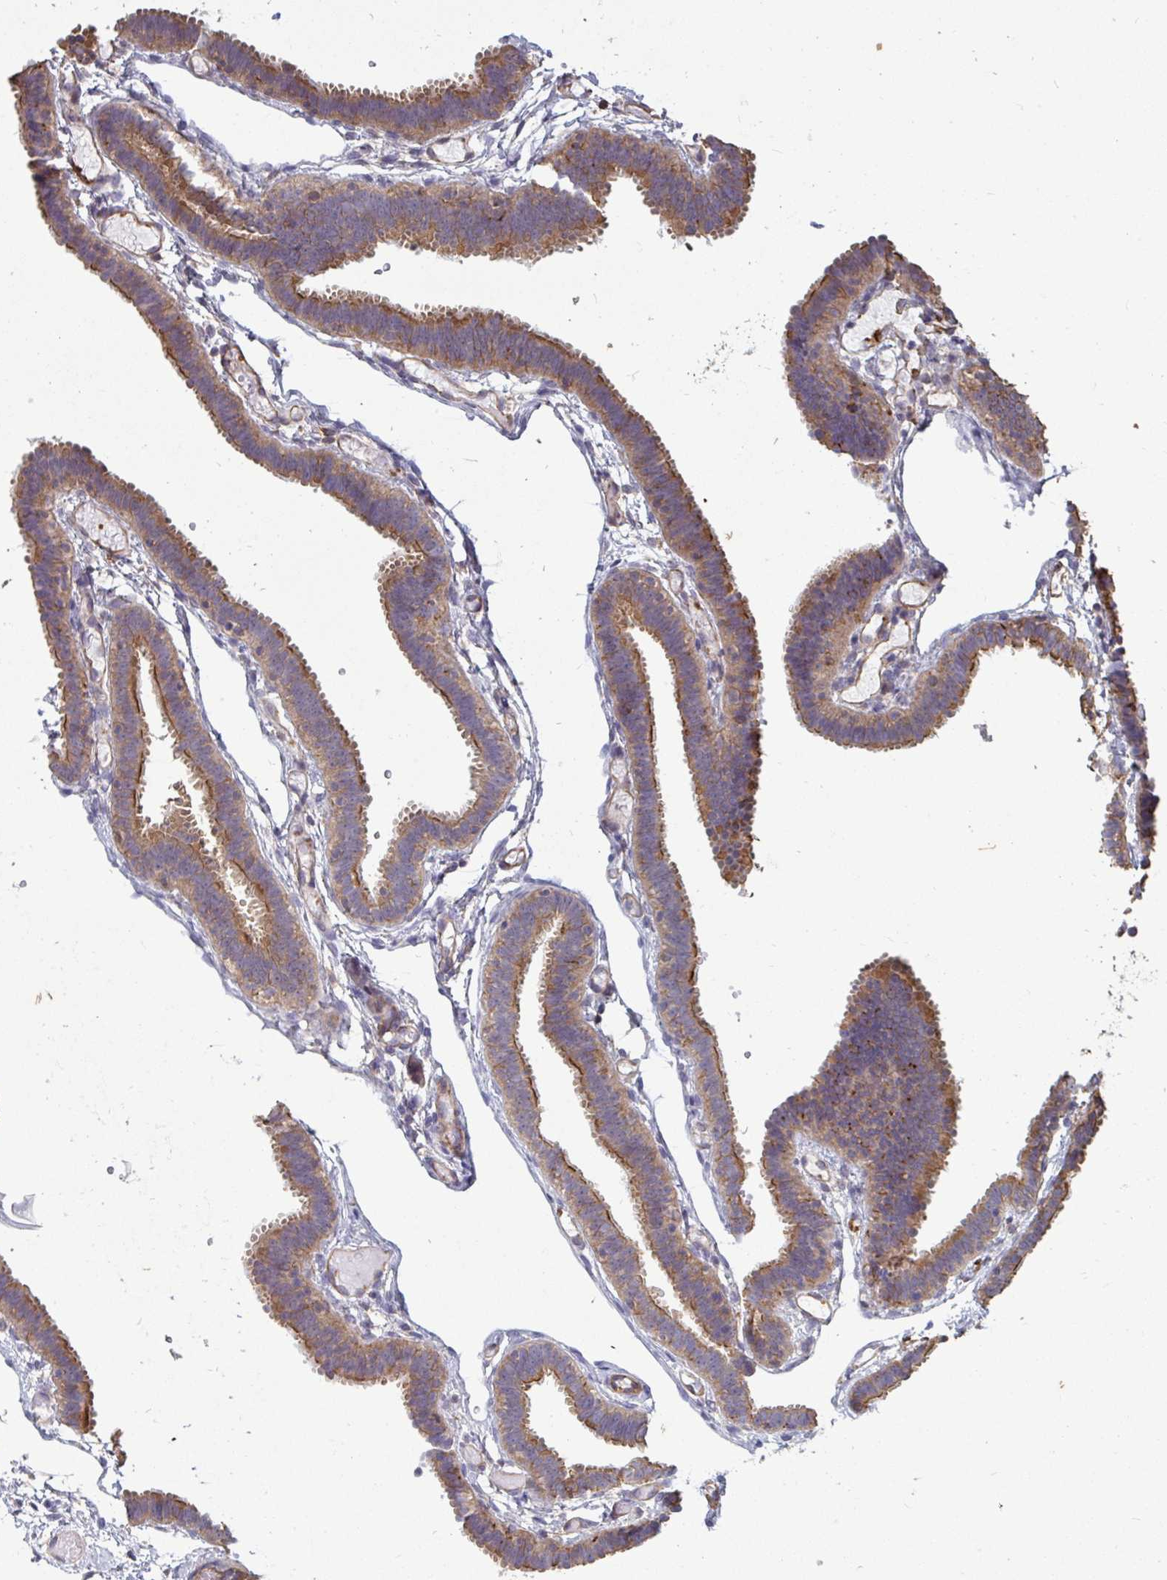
{"staining": {"intensity": "moderate", "quantity": "25%-75%", "location": "cytoplasmic/membranous"}, "tissue": "fallopian tube", "cell_type": "Glandular cells", "image_type": "normal", "snomed": [{"axis": "morphology", "description": "Normal tissue, NOS"}, {"axis": "topography", "description": "Fallopian tube"}], "caption": "An immunohistochemistry photomicrograph of unremarkable tissue is shown. Protein staining in brown labels moderate cytoplasmic/membranous positivity in fallopian tube within glandular cells.", "gene": "ISCU", "patient": {"sex": "female", "age": 37}}